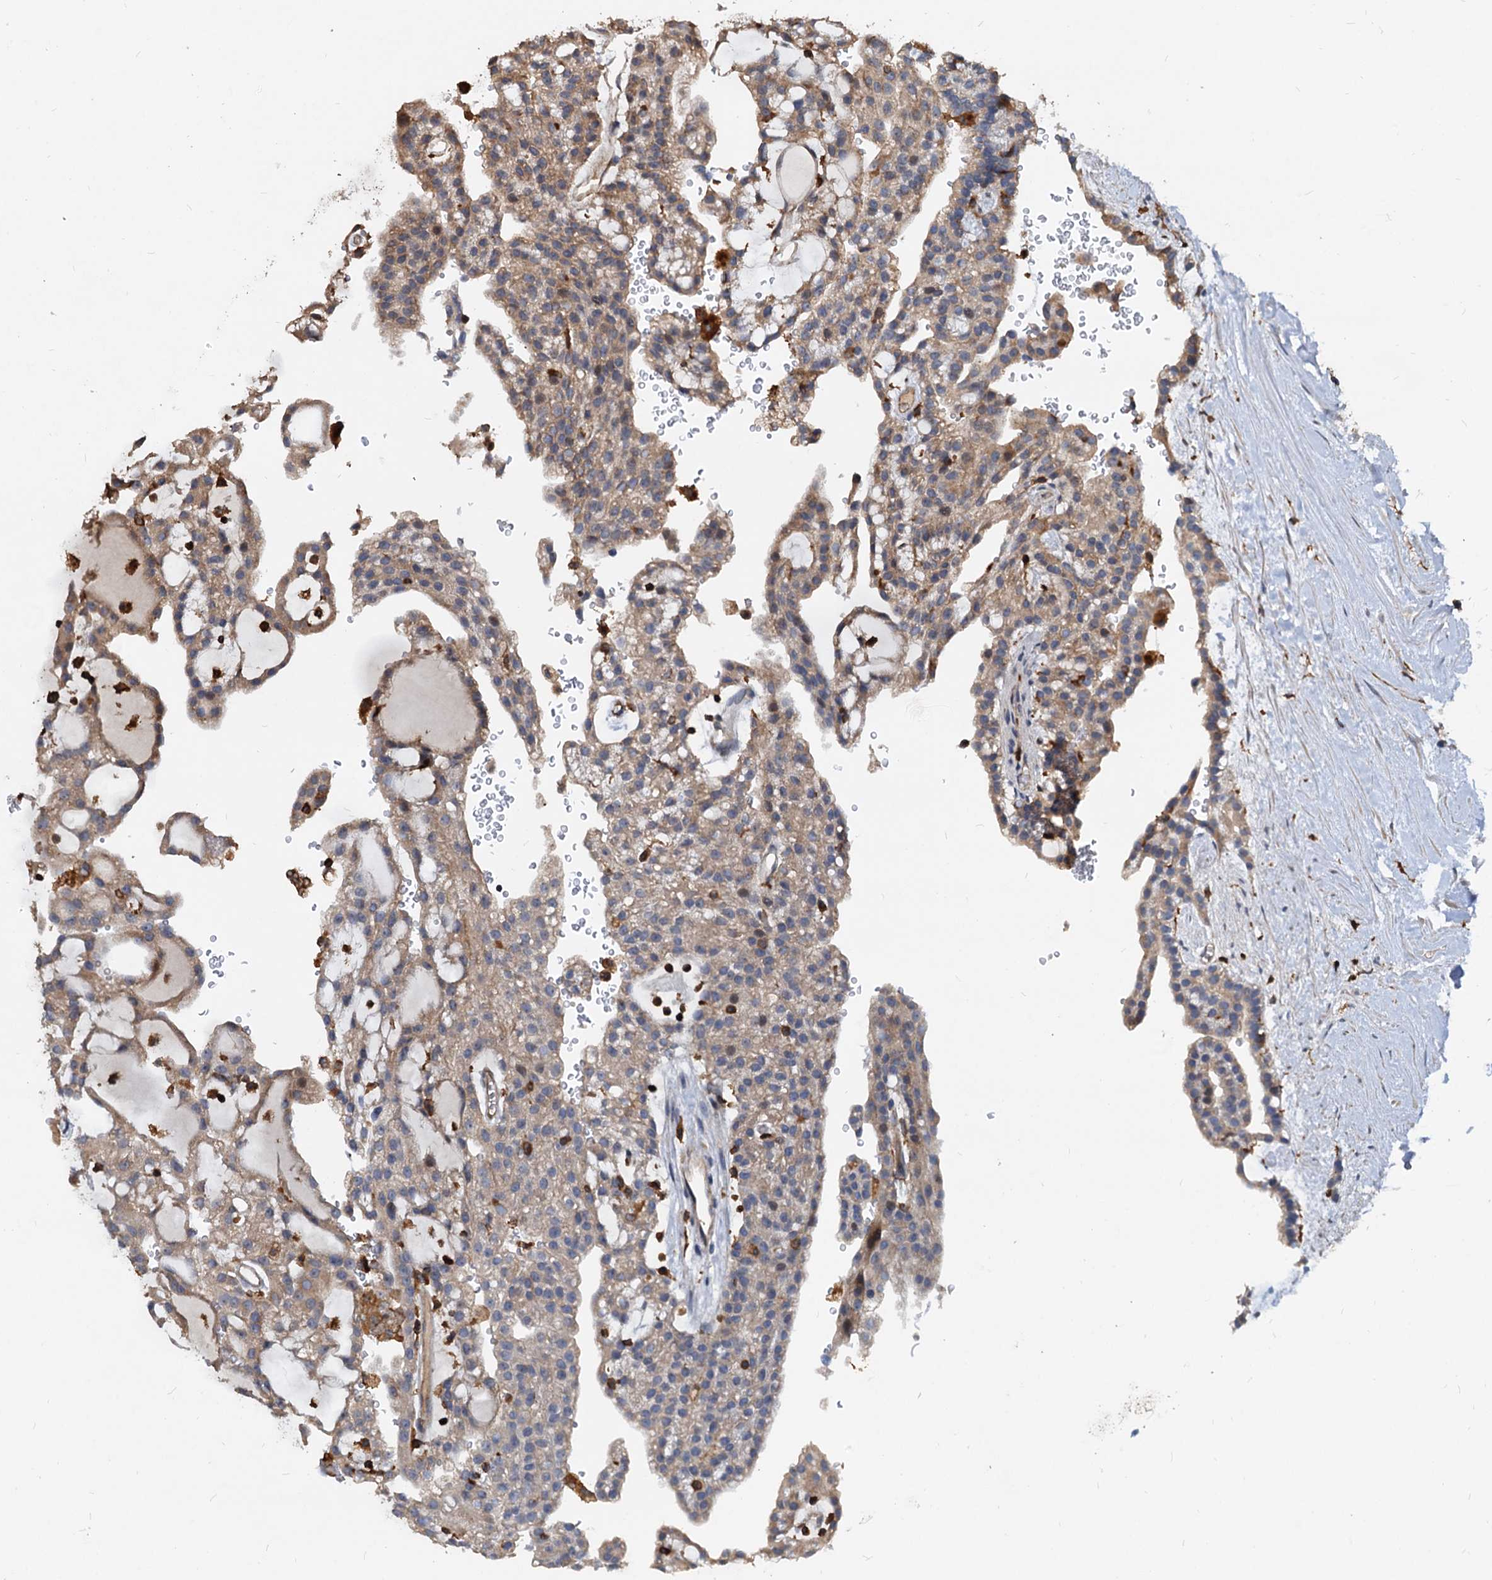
{"staining": {"intensity": "moderate", "quantity": ">75%", "location": "cytoplasmic/membranous"}, "tissue": "renal cancer", "cell_type": "Tumor cells", "image_type": "cancer", "snomed": [{"axis": "morphology", "description": "Adenocarcinoma, NOS"}, {"axis": "topography", "description": "Kidney"}], "caption": "A micrograph of human renal cancer stained for a protein demonstrates moderate cytoplasmic/membranous brown staining in tumor cells.", "gene": "LCP2", "patient": {"sex": "male", "age": 63}}